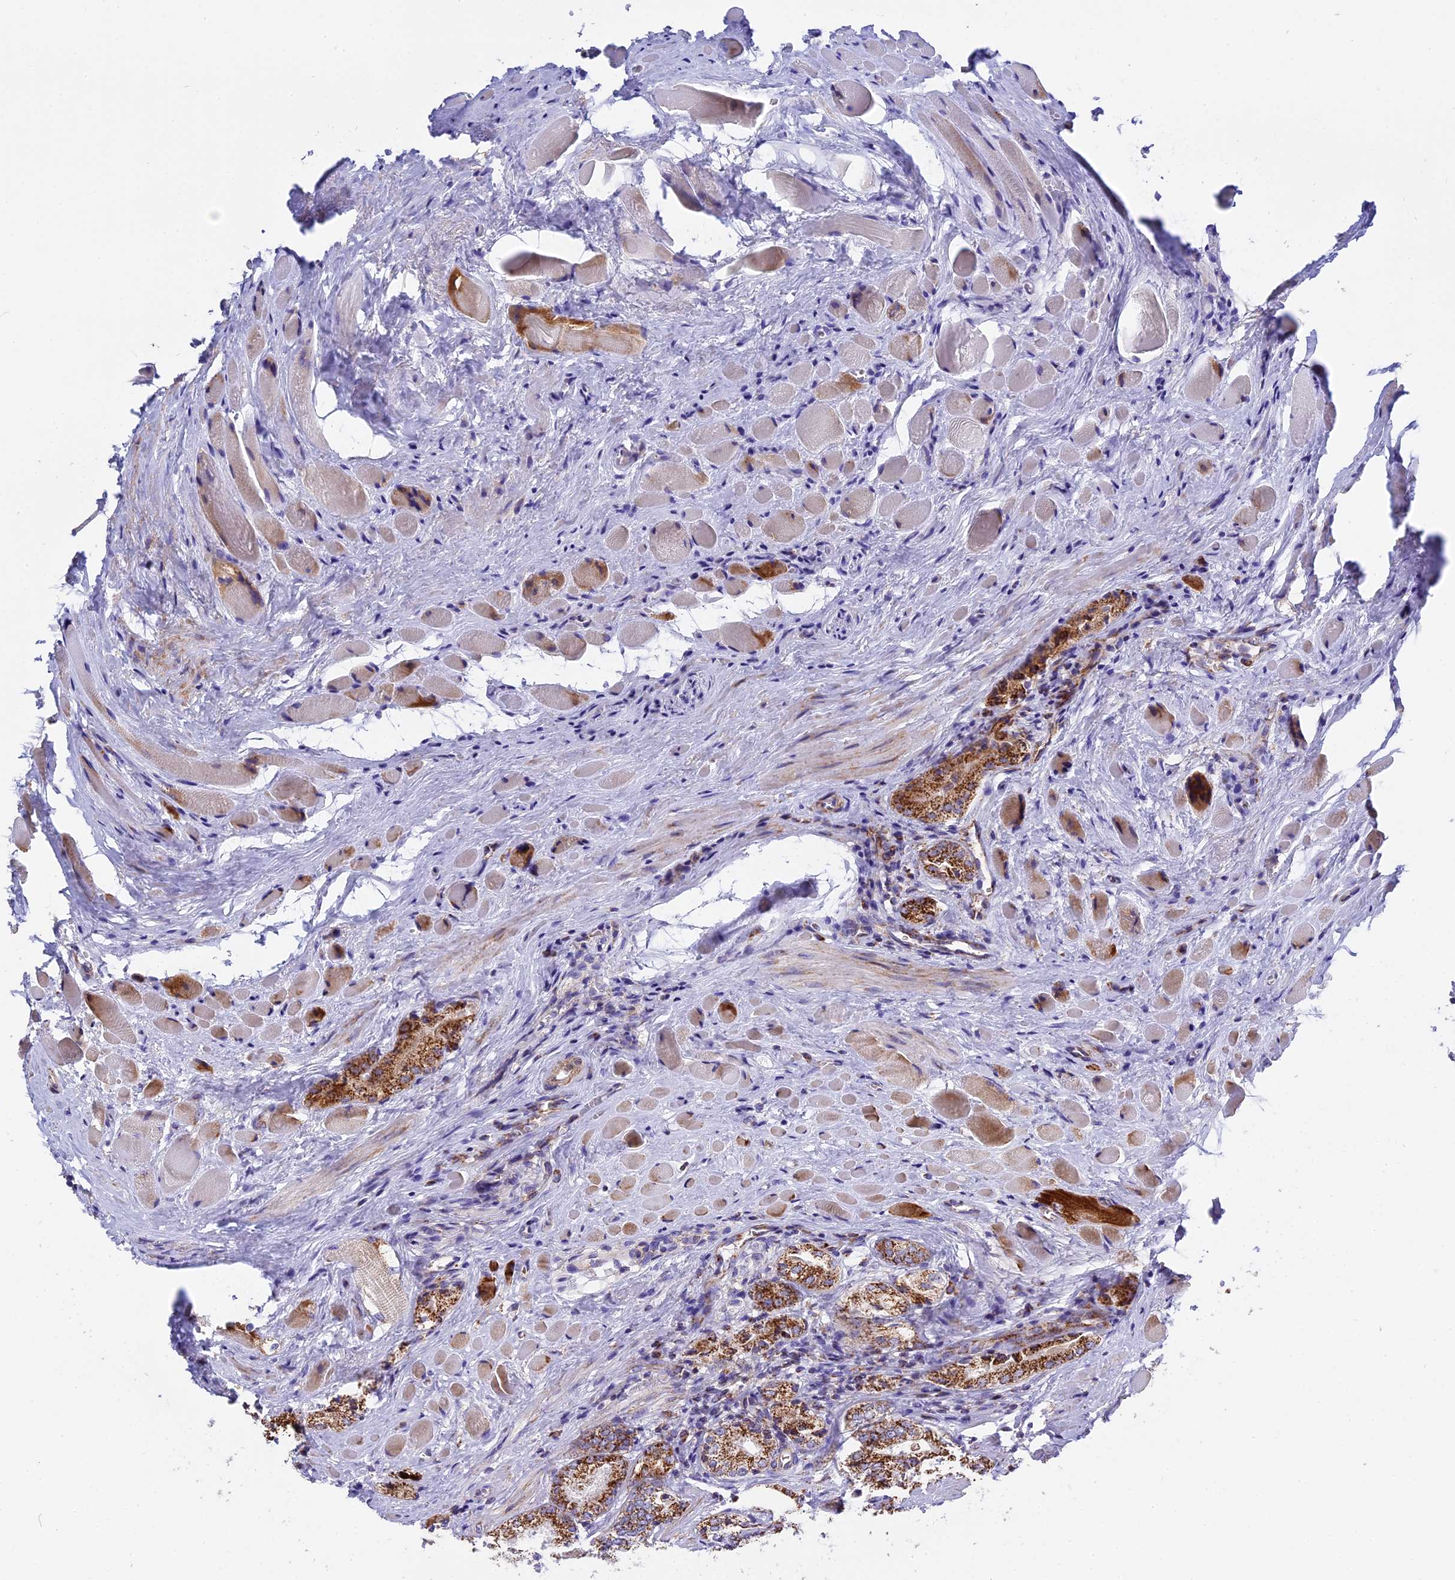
{"staining": {"intensity": "moderate", "quantity": ">75%", "location": "cytoplasmic/membranous"}, "tissue": "prostate cancer", "cell_type": "Tumor cells", "image_type": "cancer", "snomed": [{"axis": "morphology", "description": "Adenocarcinoma, Low grade"}, {"axis": "topography", "description": "Prostate"}], "caption": "A medium amount of moderate cytoplasmic/membranous expression is appreciated in approximately >75% of tumor cells in prostate adenocarcinoma (low-grade) tissue. The staining is performed using DAB brown chromogen to label protein expression. The nuclei are counter-stained blue using hematoxylin.", "gene": "MRPS34", "patient": {"sex": "male", "age": 60}}